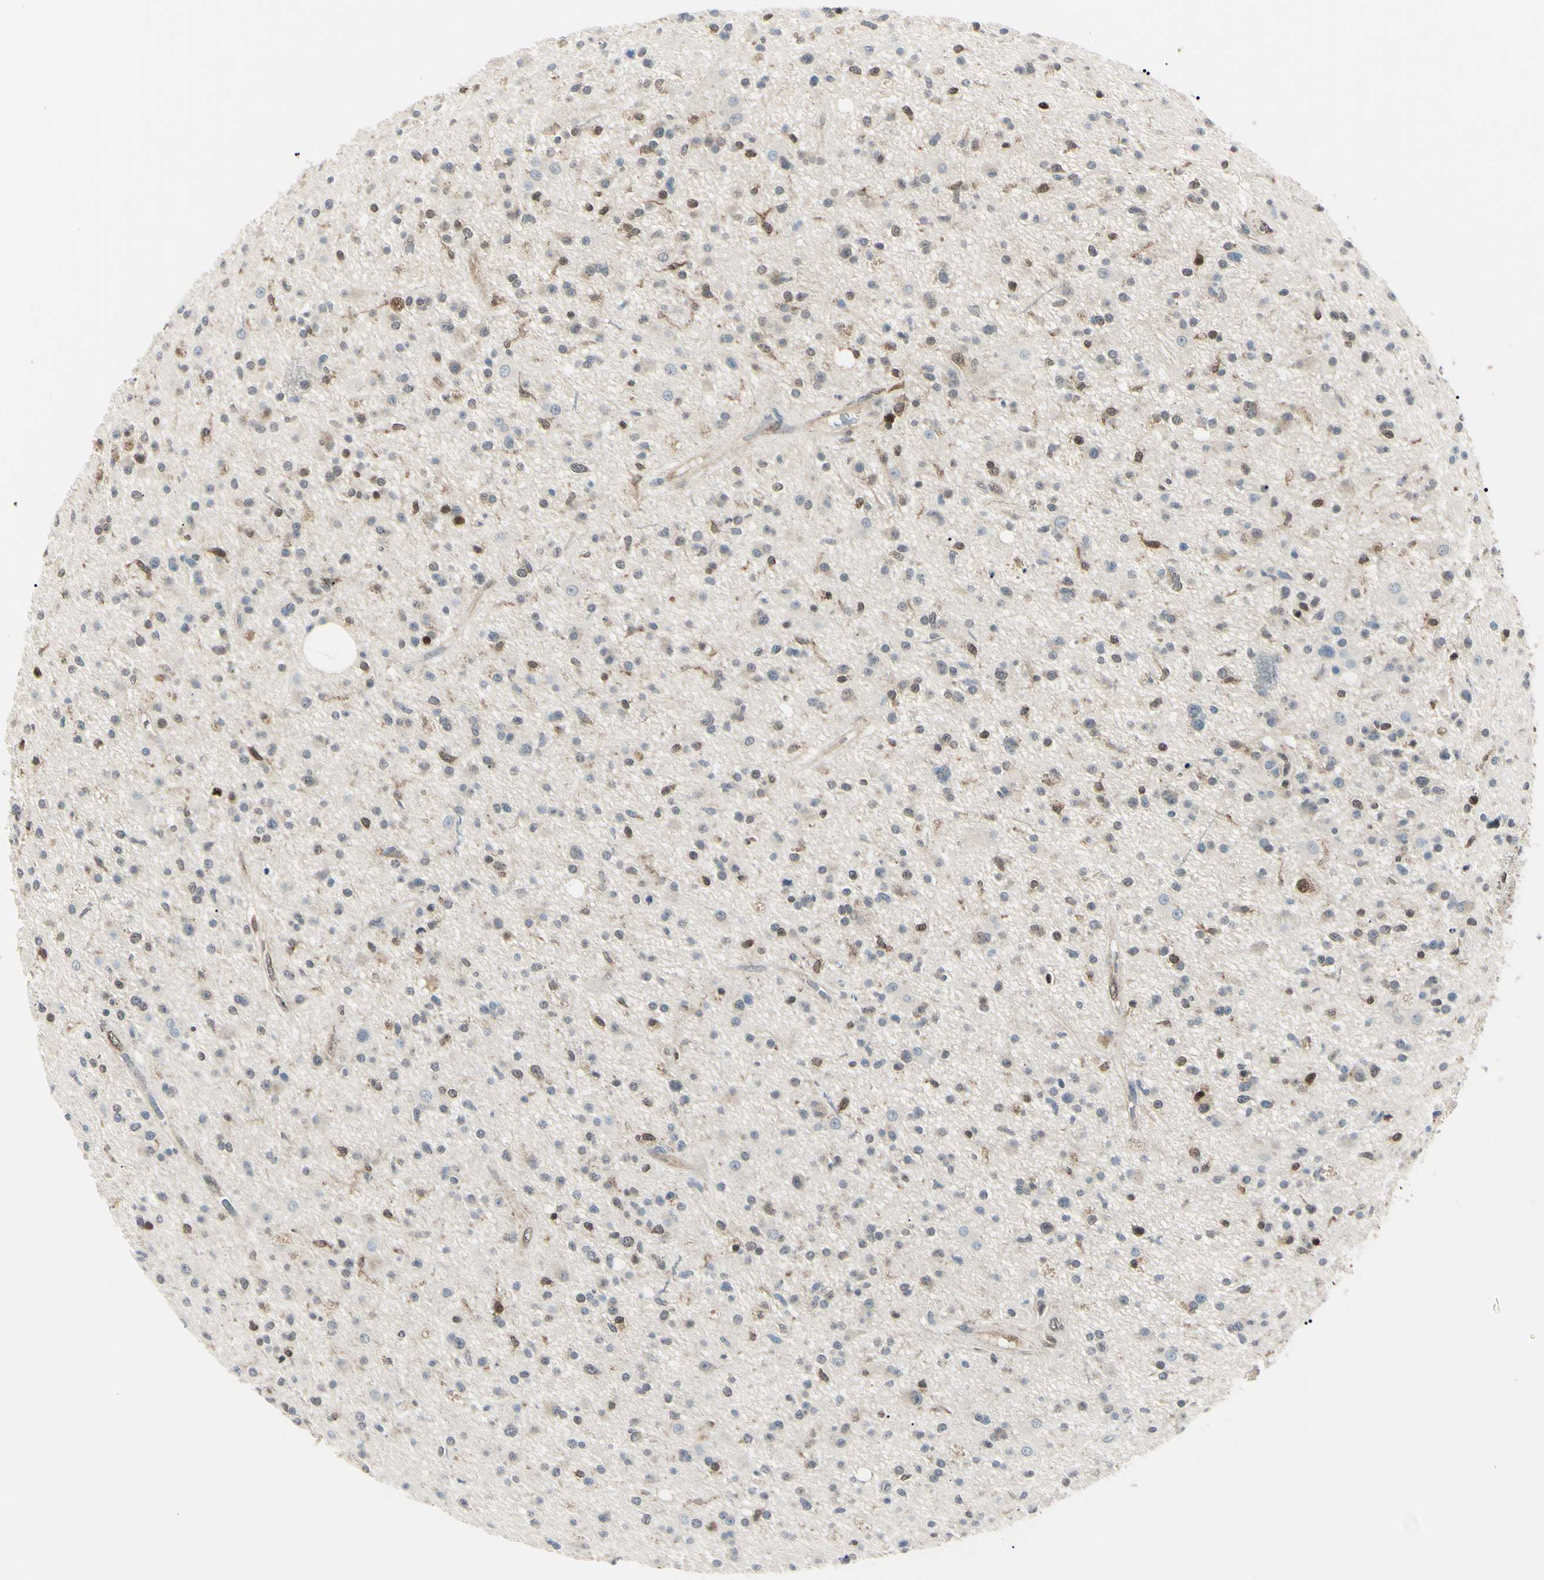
{"staining": {"intensity": "weak", "quantity": "<25%", "location": "cytoplasmic/membranous,nuclear"}, "tissue": "glioma", "cell_type": "Tumor cells", "image_type": "cancer", "snomed": [{"axis": "morphology", "description": "Glioma, malignant, High grade"}, {"axis": "topography", "description": "Brain"}], "caption": "Tumor cells show no significant protein positivity in malignant glioma (high-grade).", "gene": "PGK1", "patient": {"sex": "male", "age": 33}}